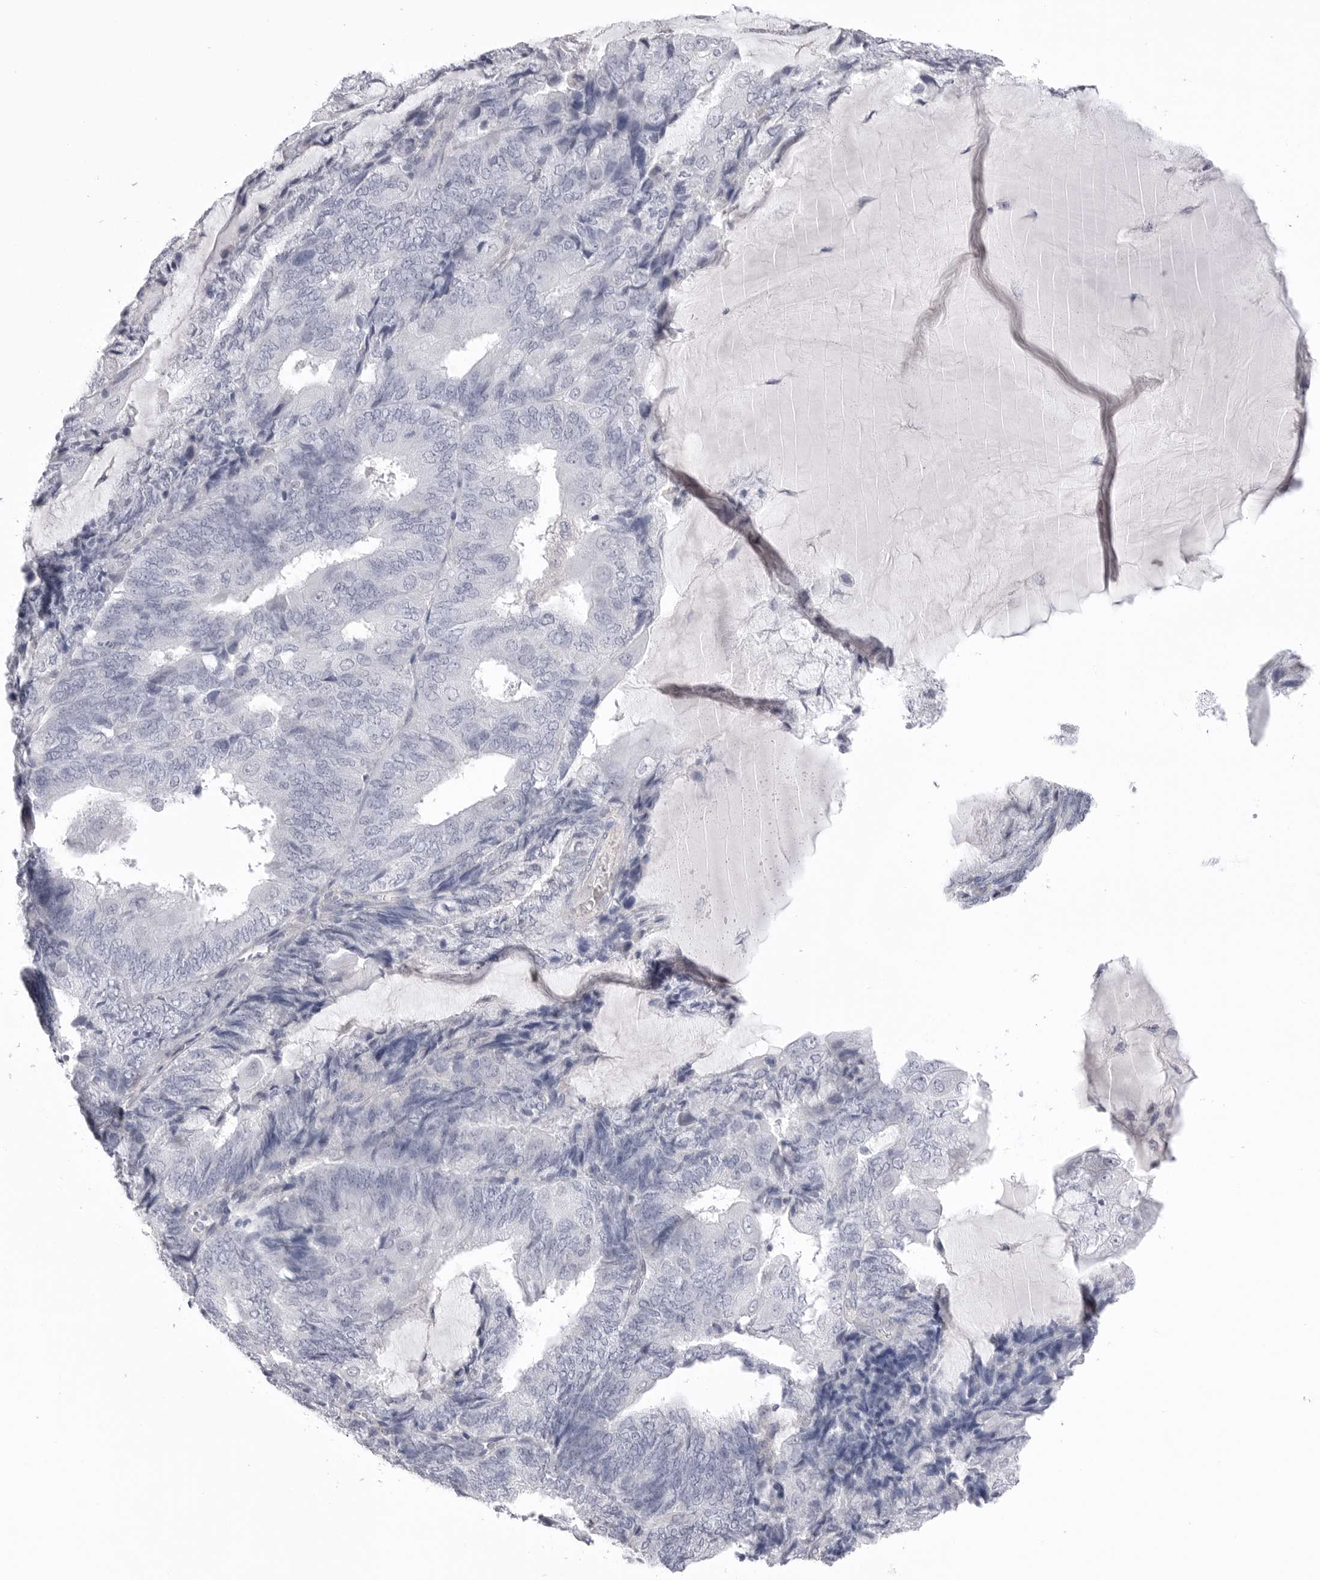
{"staining": {"intensity": "negative", "quantity": "none", "location": "none"}, "tissue": "endometrial cancer", "cell_type": "Tumor cells", "image_type": "cancer", "snomed": [{"axis": "morphology", "description": "Adenocarcinoma, NOS"}, {"axis": "topography", "description": "Endometrium"}], "caption": "IHC histopathology image of human endometrial cancer (adenocarcinoma) stained for a protein (brown), which displays no positivity in tumor cells. (DAB immunohistochemistry visualized using brightfield microscopy, high magnification).", "gene": "DLGAP3", "patient": {"sex": "female", "age": 81}}